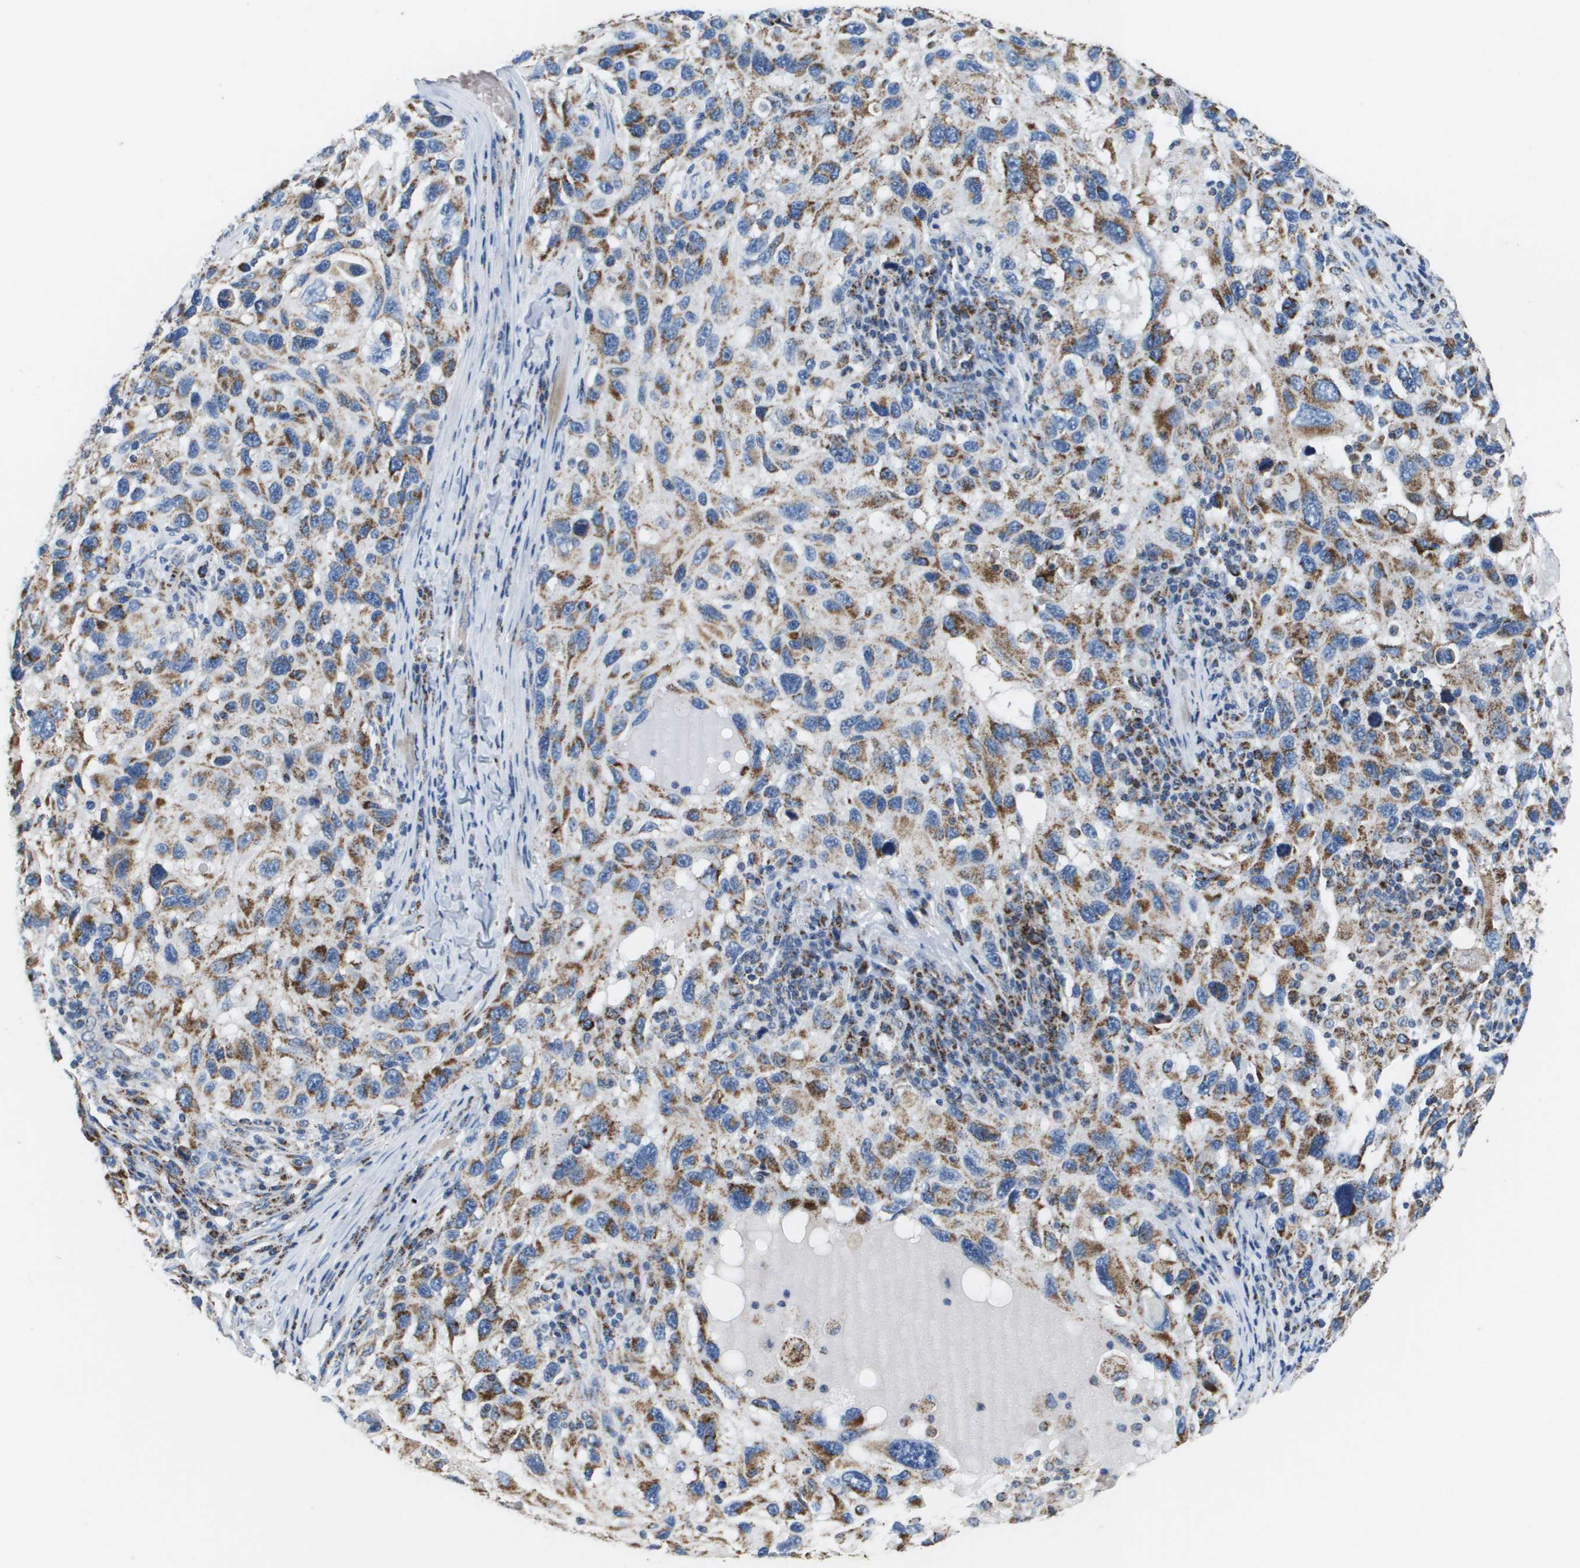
{"staining": {"intensity": "strong", "quantity": ">75%", "location": "cytoplasmic/membranous"}, "tissue": "melanoma", "cell_type": "Tumor cells", "image_type": "cancer", "snomed": [{"axis": "morphology", "description": "Malignant melanoma, NOS"}, {"axis": "topography", "description": "Skin"}], "caption": "Protein expression analysis of human melanoma reveals strong cytoplasmic/membranous staining in approximately >75% of tumor cells.", "gene": "ATP5F1B", "patient": {"sex": "male", "age": 53}}